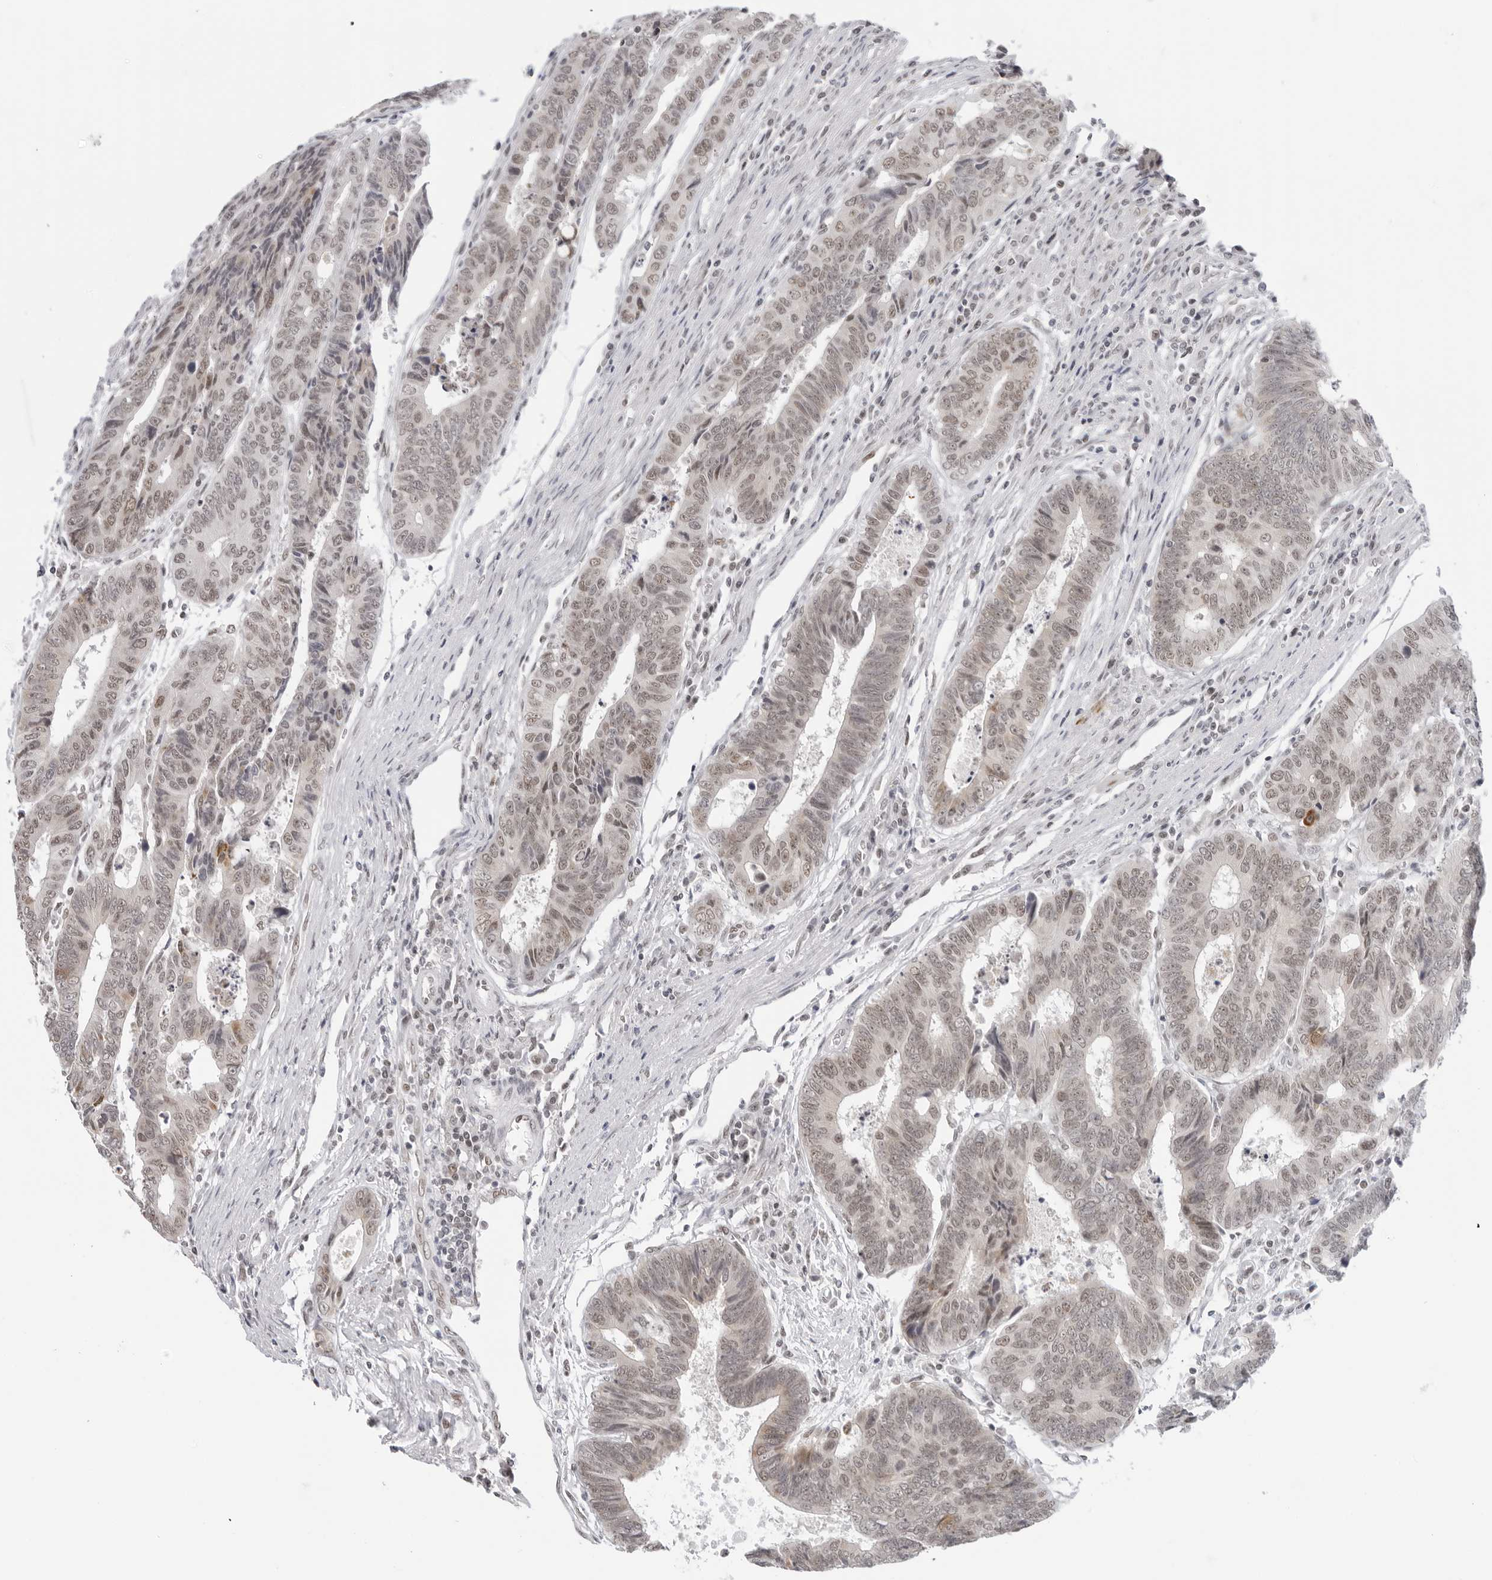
{"staining": {"intensity": "weak", "quantity": ">75%", "location": "nuclear"}, "tissue": "colorectal cancer", "cell_type": "Tumor cells", "image_type": "cancer", "snomed": [{"axis": "morphology", "description": "Adenocarcinoma, NOS"}, {"axis": "topography", "description": "Rectum"}], "caption": "Colorectal adenocarcinoma tissue reveals weak nuclear expression in approximately >75% of tumor cells, visualized by immunohistochemistry.", "gene": "FOXK2", "patient": {"sex": "male", "age": 84}}